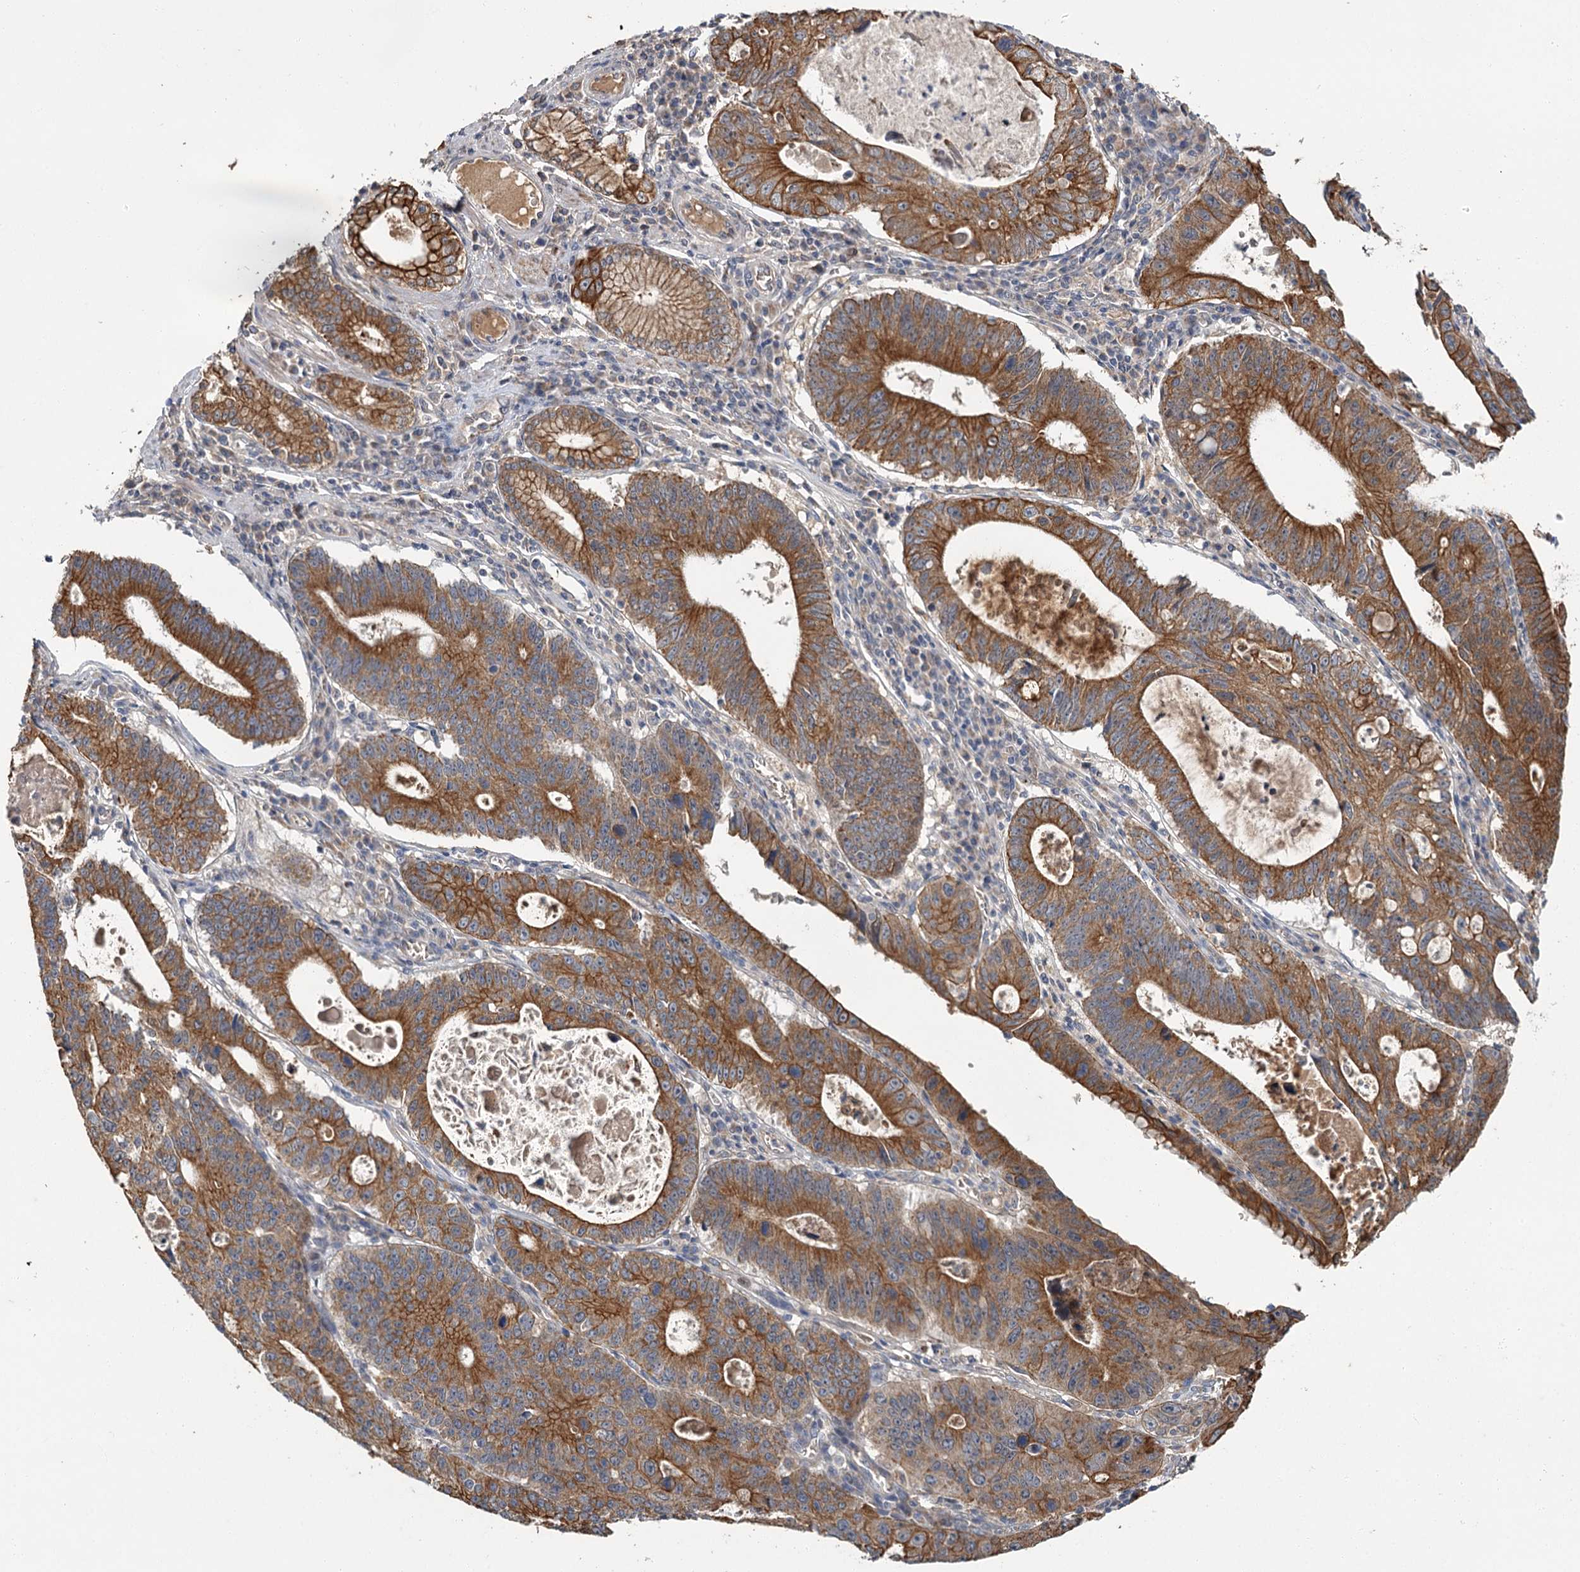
{"staining": {"intensity": "moderate", "quantity": ">75%", "location": "cytoplasmic/membranous"}, "tissue": "stomach cancer", "cell_type": "Tumor cells", "image_type": "cancer", "snomed": [{"axis": "morphology", "description": "Adenocarcinoma, NOS"}, {"axis": "topography", "description": "Stomach"}], "caption": "IHC micrograph of stomach adenocarcinoma stained for a protein (brown), which shows medium levels of moderate cytoplasmic/membranous expression in about >75% of tumor cells.", "gene": "MFN1", "patient": {"sex": "male", "age": 59}}